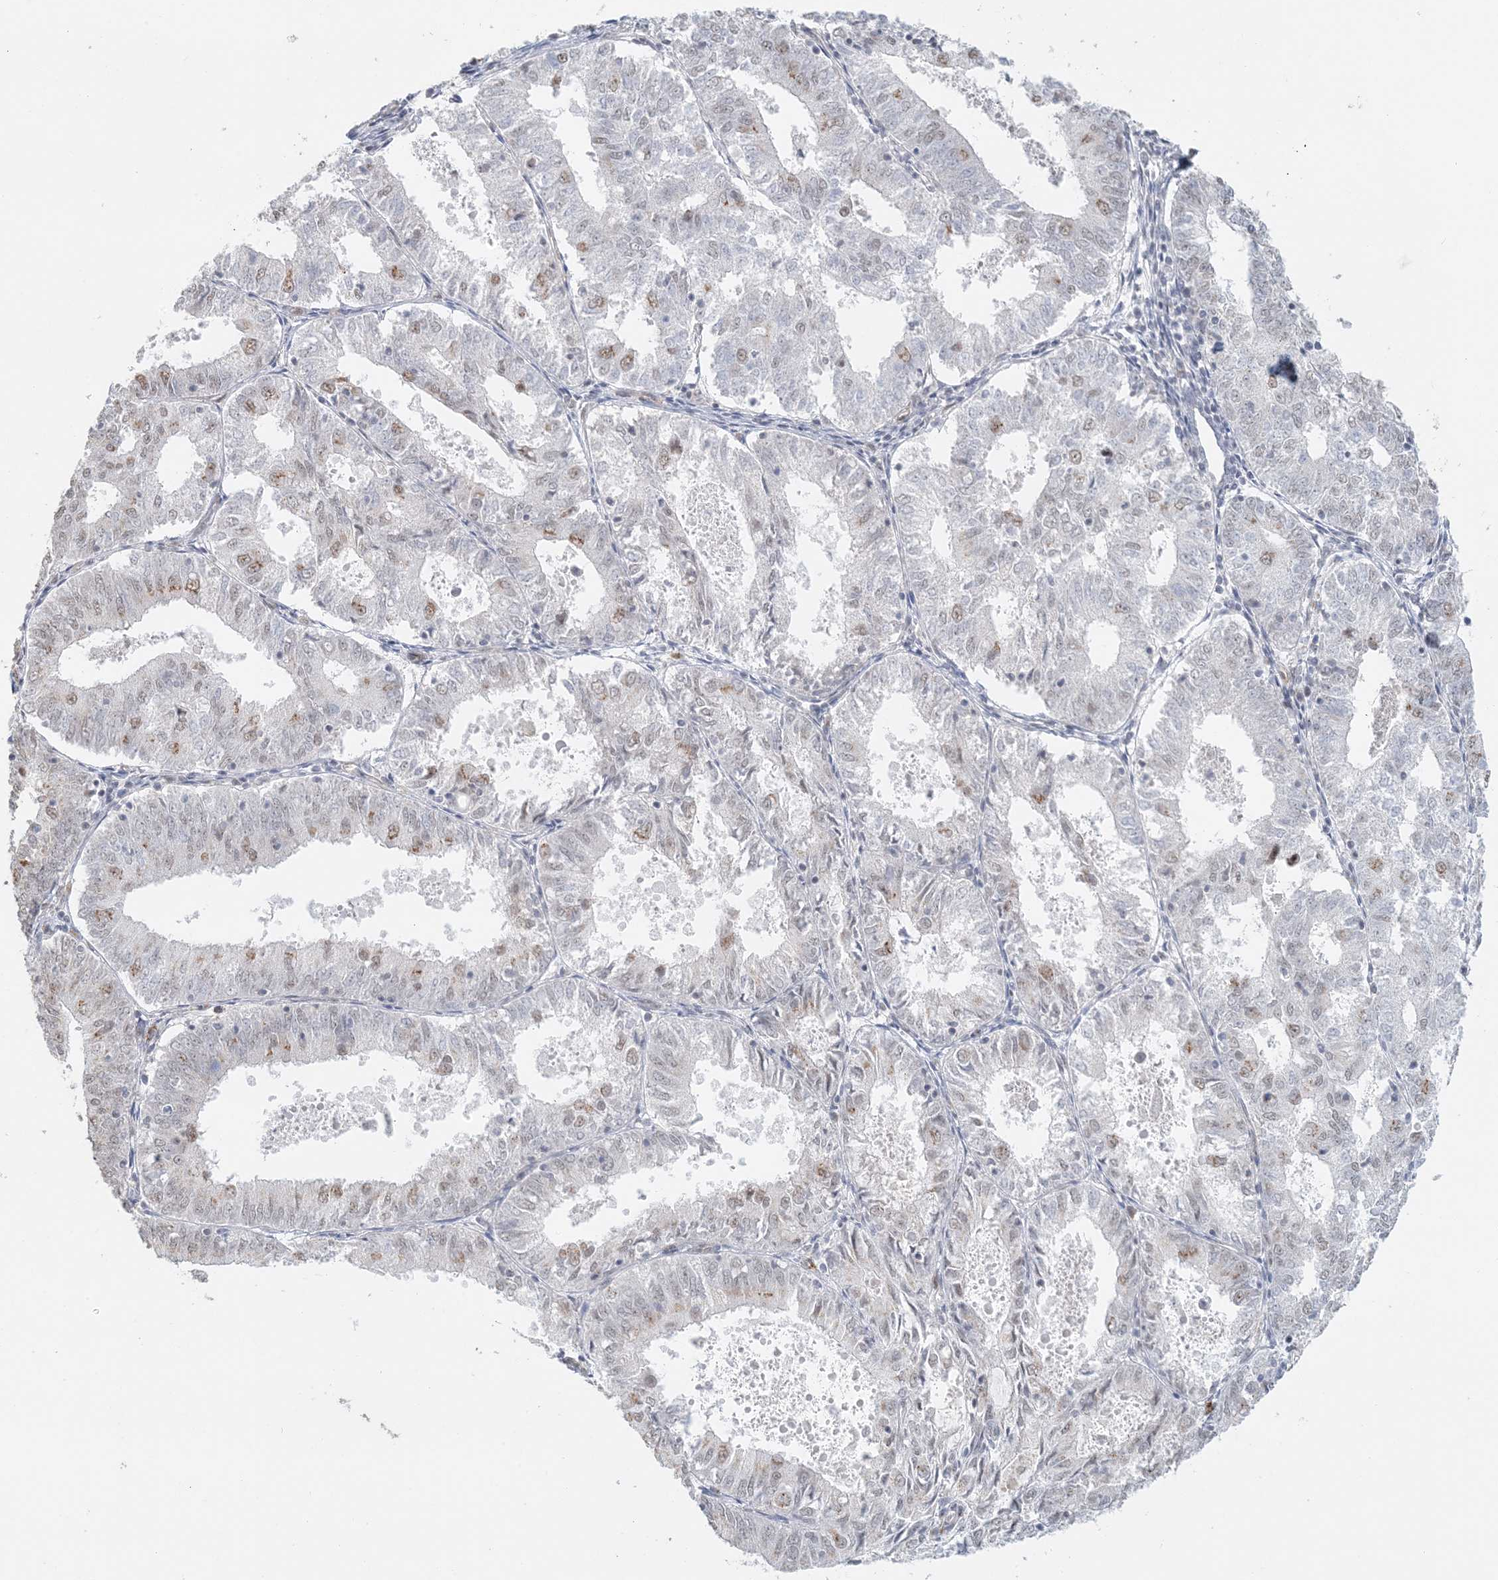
{"staining": {"intensity": "moderate", "quantity": "<25%", "location": "cytoplasmic/membranous"}, "tissue": "endometrial cancer", "cell_type": "Tumor cells", "image_type": "cancer", "snomed": [{"axis": "morphology", "description": "Adenocarcinoma, NOS"}, {"axis": "topography", "description": "Endometrium"}], "caption": "A brown stain shows moderate cytoplasmic/membranous expression of a protein in human endometrial cancer (adenocarcinoma) tumor cells. (DAB (3,3'-diaminobenzidine) IHC, brown staining for protein, blue staining for nuclei).", "gene": "ZCCHC4", "patient": {"sex": "female", "age": 57}}